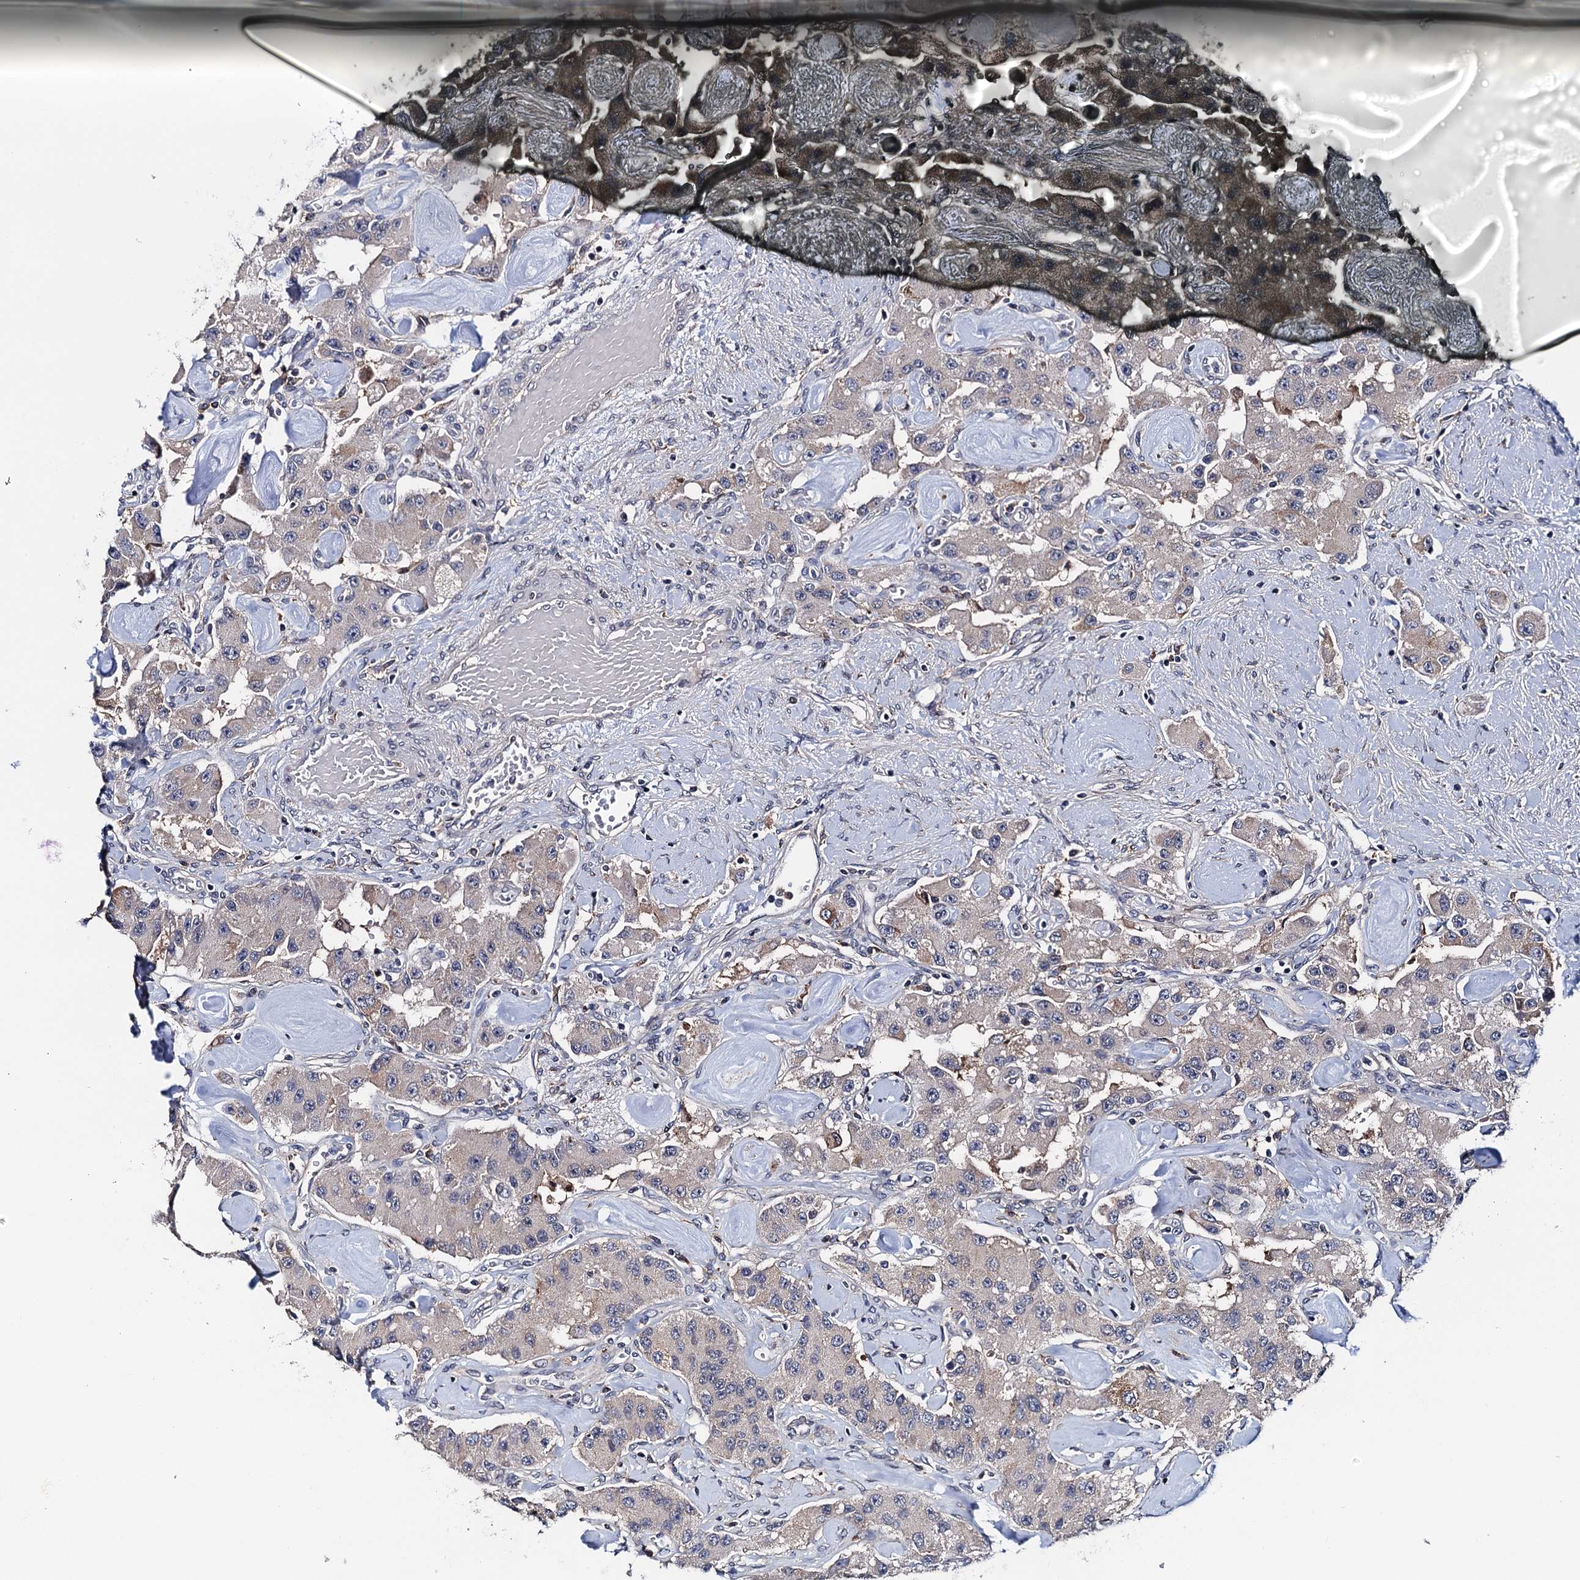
{"staining": {"intensity": "negative", "quantity": "none", "location": "none"}, "tissue": "carcinoid", "cell_type": "Tumor cells", "image_type": "cancer", "snomed": [{"axis": "morphology", "description": "Carcinoid, malignant, NOS"}, {"axis": "topography", "description": "Pancreas"}], "caption": "Tumor cells show no significant positivity in malignant carcinoid.", "gene": "EDC3", "patient": {"sex": "male", "age": 41}}